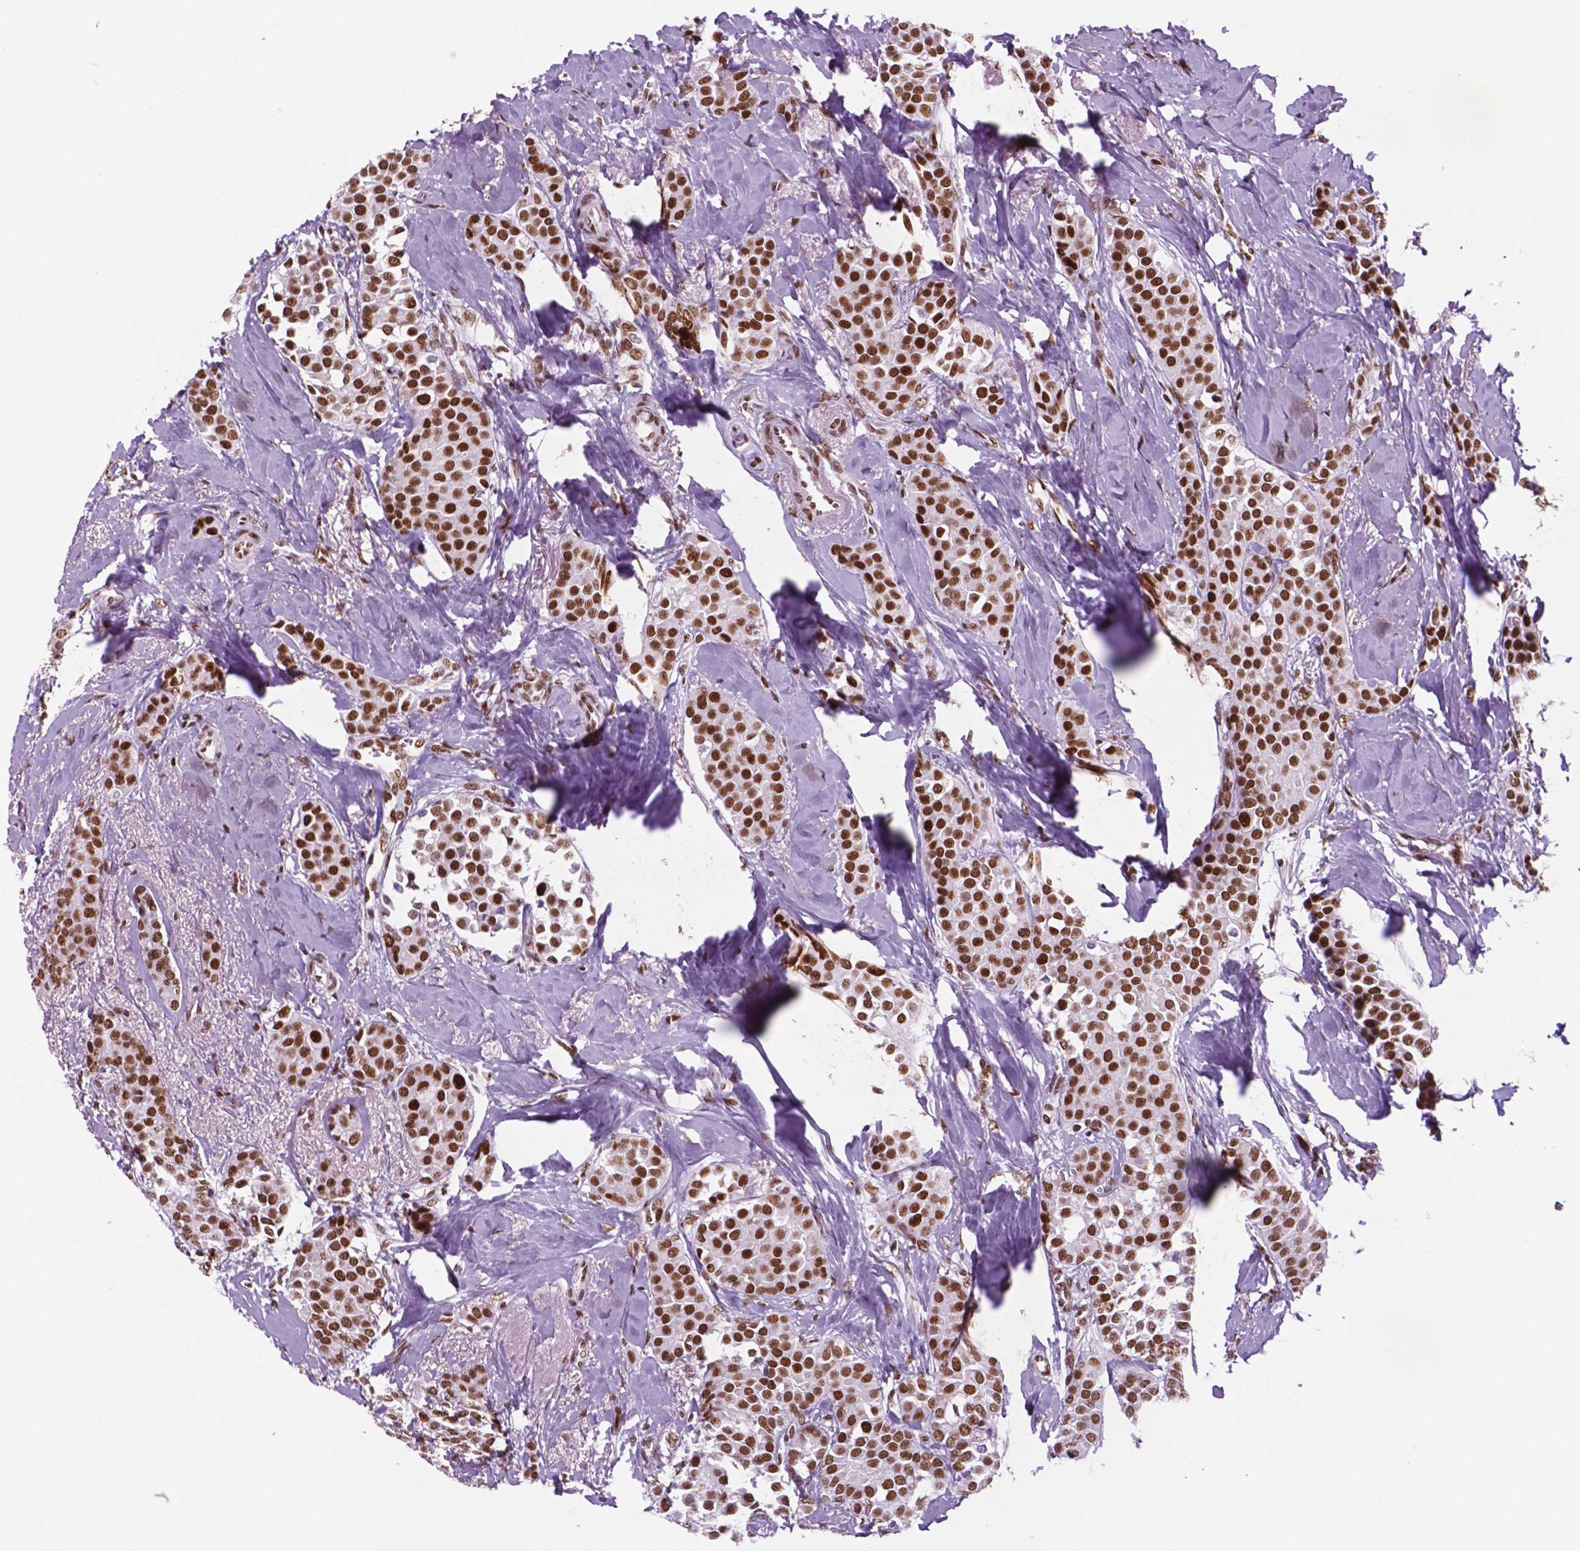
{"staining": {"intensity": "strong", "quantity": ">75%", "location": "nuclear"}, "tissue": "breast cancer", "cell_type": "Tumor cells", "image_type": "cancer", "snomed": [{"axis": "morphology", "description": "Duct carcinoma"}, {"axis": "topography", "description": "Breast"}], "caption": "High-power microscopy captured an immunohistochemistry (IHC) image of breast invasive ductal carcinoma, revealing strong nuclear staining in approximately >75% of tumor cells.", "gene": "MSH6", "patient": {"sex": "female", "age": 79}}